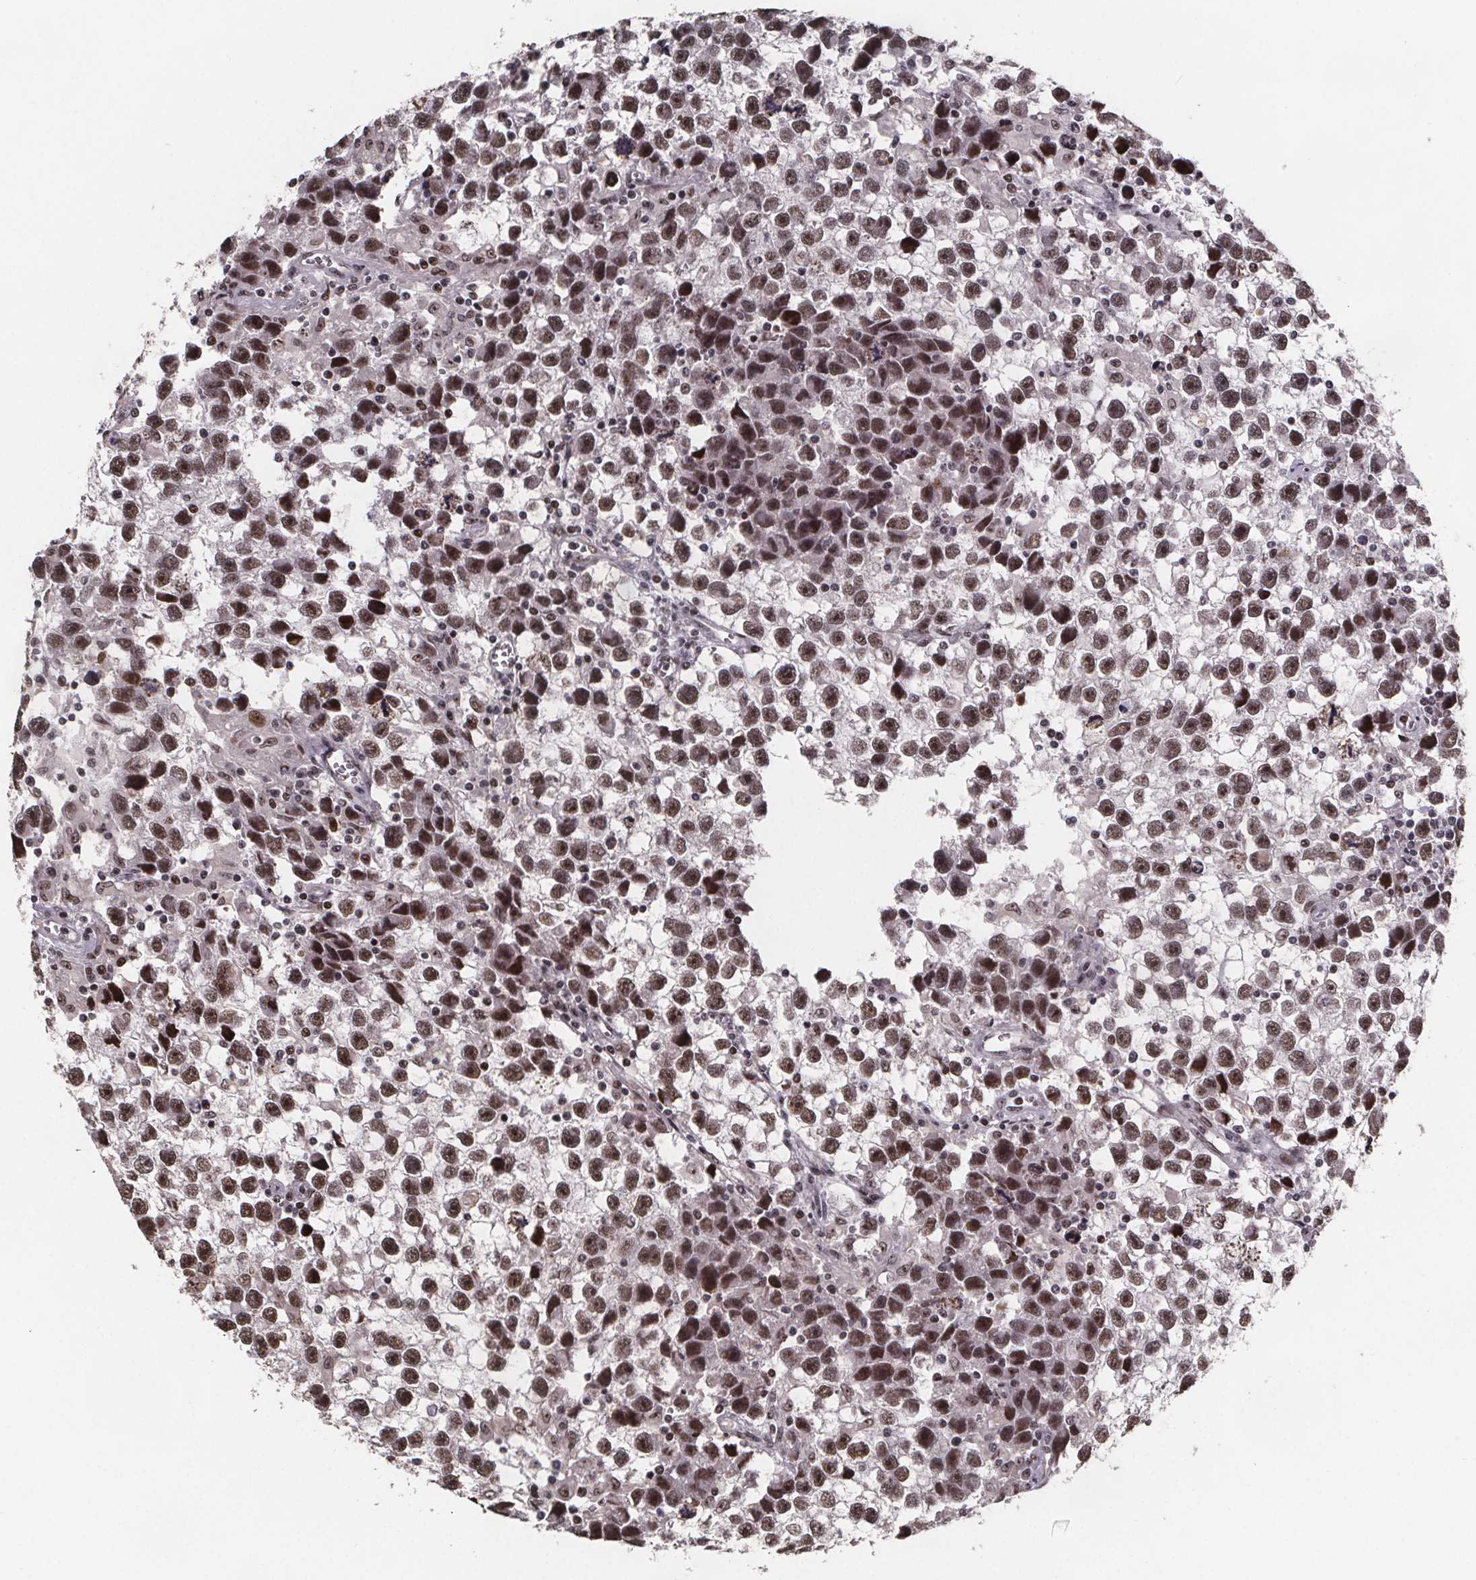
{"staining": {"intensity": "moderate", "quantity": ">75%", "location": "nuclear"}, "tissue": "testis cancer", "cell_type": "Tumor cells", "image_type": "cancer", "snomed": [{"axis": "morphology", "description": "Seminoma, NOS"}, {"axis": "topography", "description": "Testis"}], "caption": "The micrograph reveals staining of testis seminoma, revealing moderate nuclear protein positivity (brown color) within tumor cells.", "gene": "U2SURP", "patient": {"sex": "male", "age": 43}}